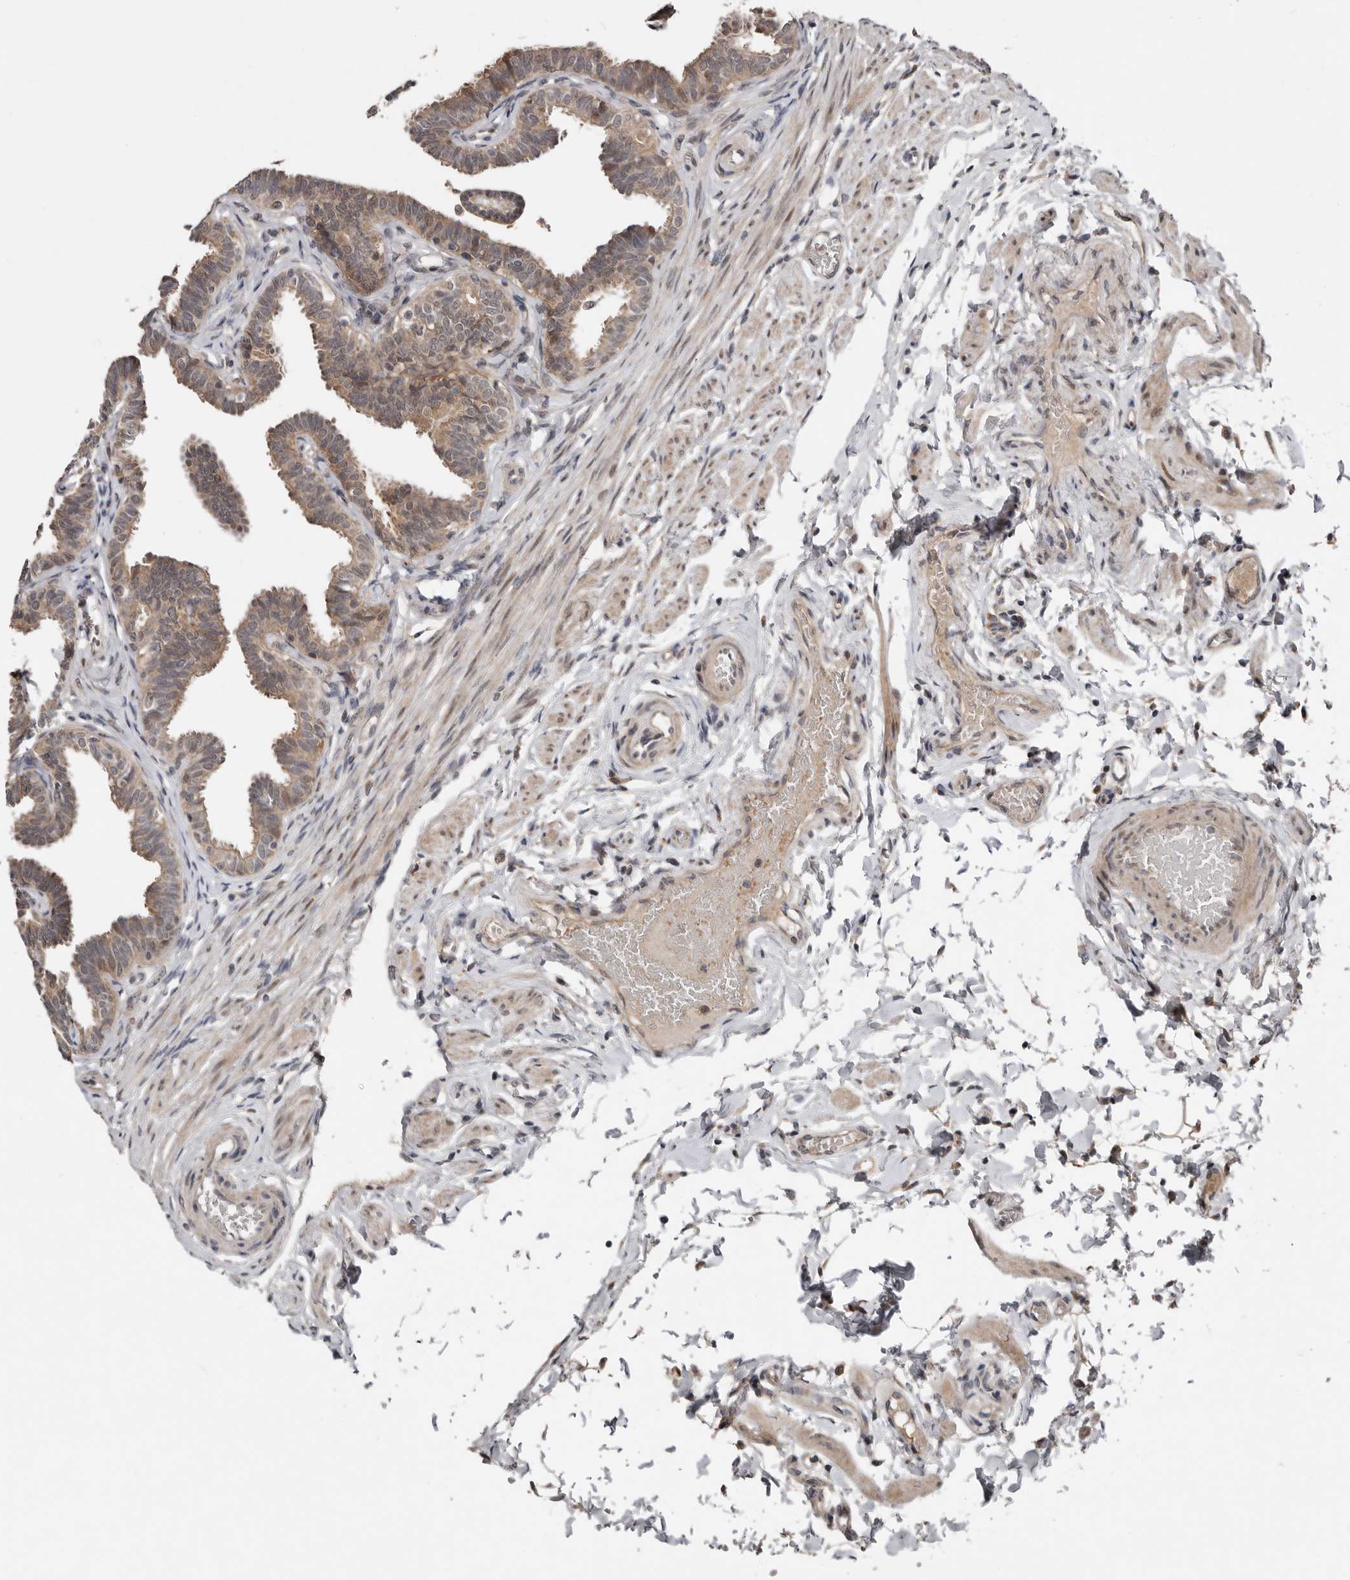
{"staining": {"intensity": "moderate", "quantity": ">75%", "location": "cytoplasmic/membranous"}, "tissue": "fallopian tube", "cell_type": "Glandular cells", "image_type": "normal", "snomed": [{"axis": "morphology", "description": "Normal tissue, NOS"}, {"axis": "topography", "description": "Fallopian tube"}, {"axis": "topography", "description": "Ovary"}], "caption": "Unremarkable fallopian tube exhibits moderate cytoplasmic/membranous expression in approximately >75% of glandular cells The staining is performed using DAB brown chromogen to label protein expression. The nuclei are counter-stained blue using hematoxylin..", "gene": "CHML", "patient": {"sex": "female", "age": 23}}